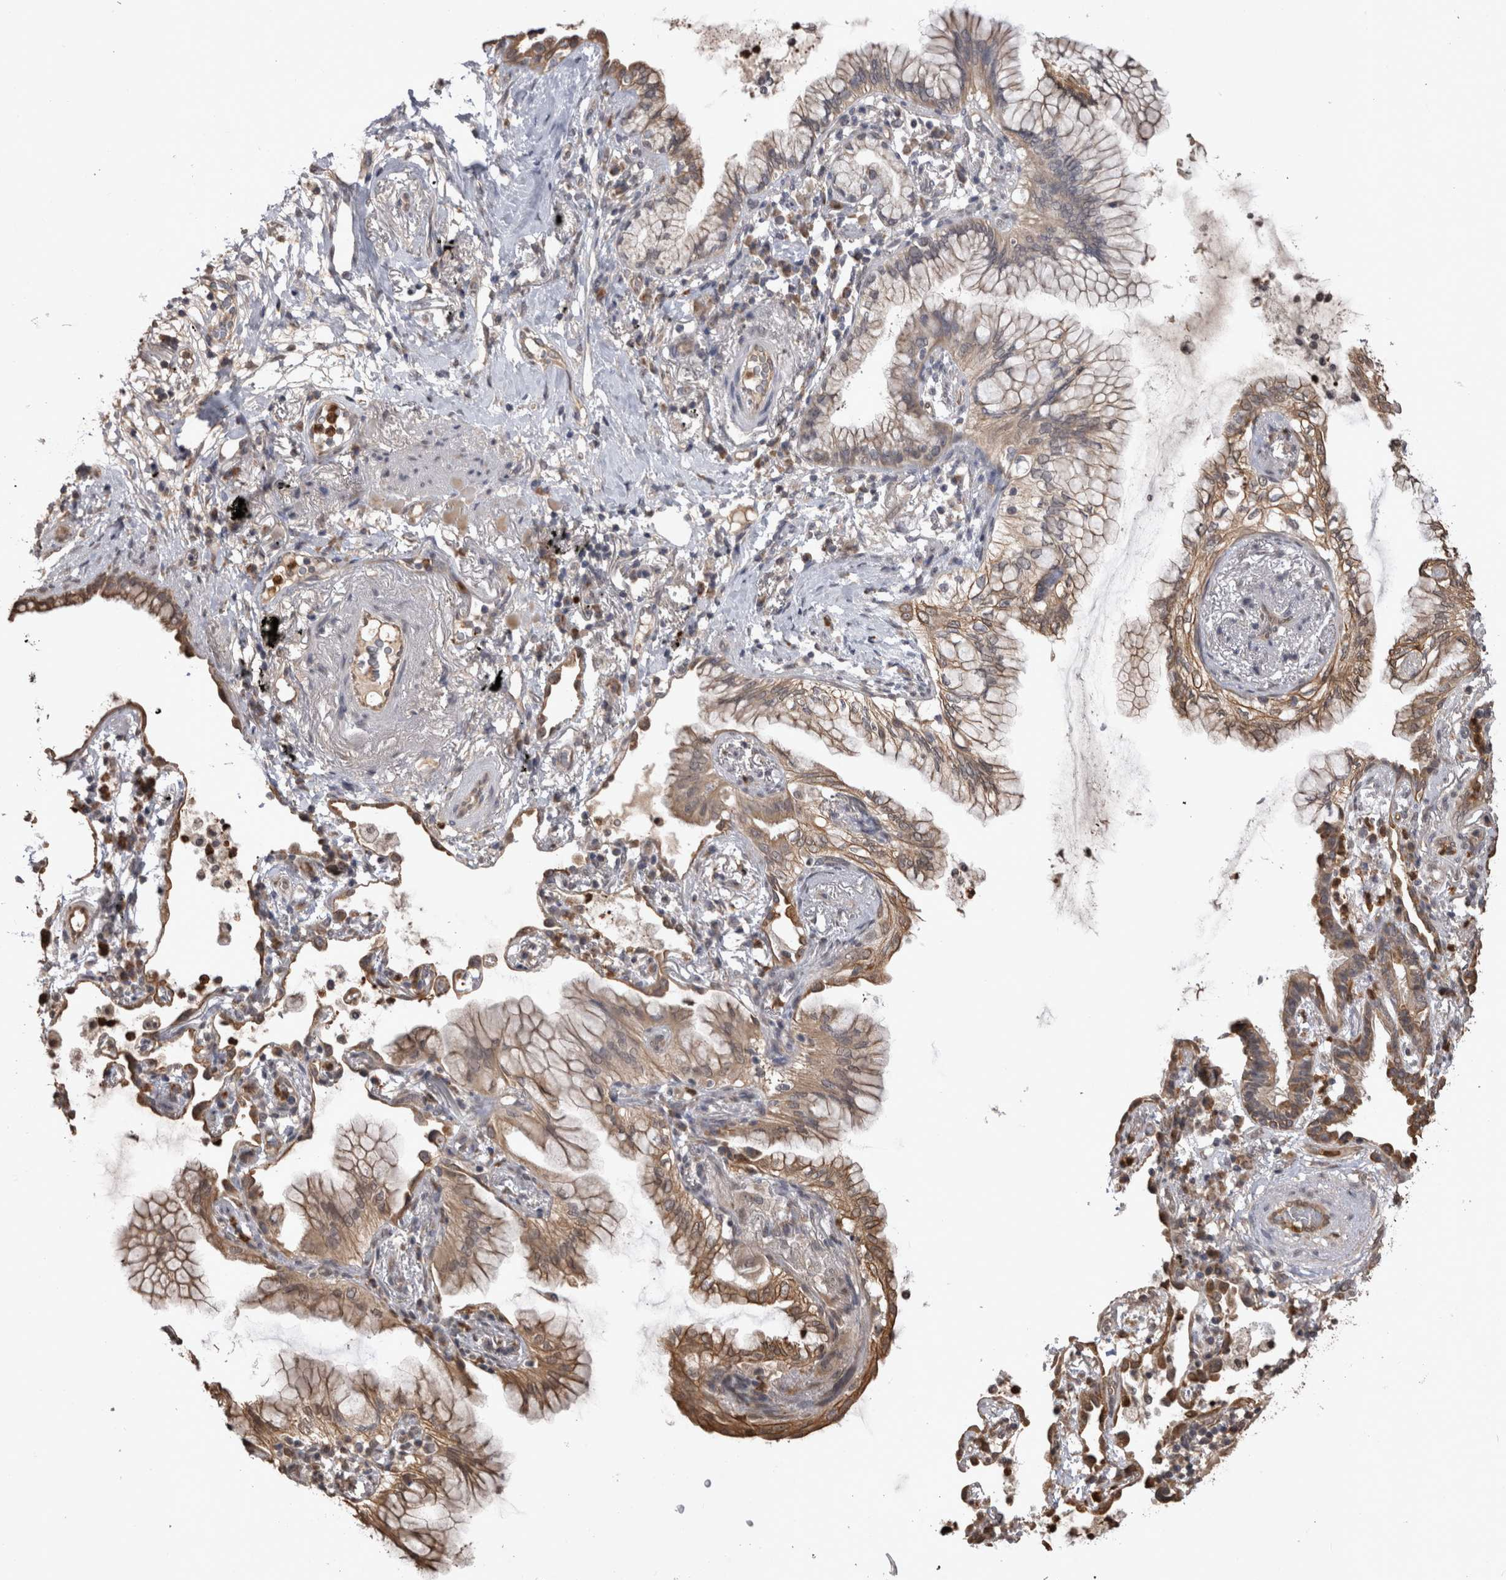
{"staining": {"intensity": "weak", "quantity": ">75%", "location": "cytoplasmic/membranous"}, "tissue": "lung cancer", "cell_type": "Tumor cells", "image_type": "cancer", "snomed": [{"axis": "morphology", "description": "Adenocarcinoma, NOS"}, {"axis": "topography", "description": "Lung"}], "caption": "Immunohistochemistry (IHC) histopathology image of human lung cancer stained for a protein (brown), which exhibits low levels of weak cytoplasmic/membranous positivity in approximately >75% of tumor cells.", "gene": "PAK4", "patient": {"sex": "female", "age": 70}}